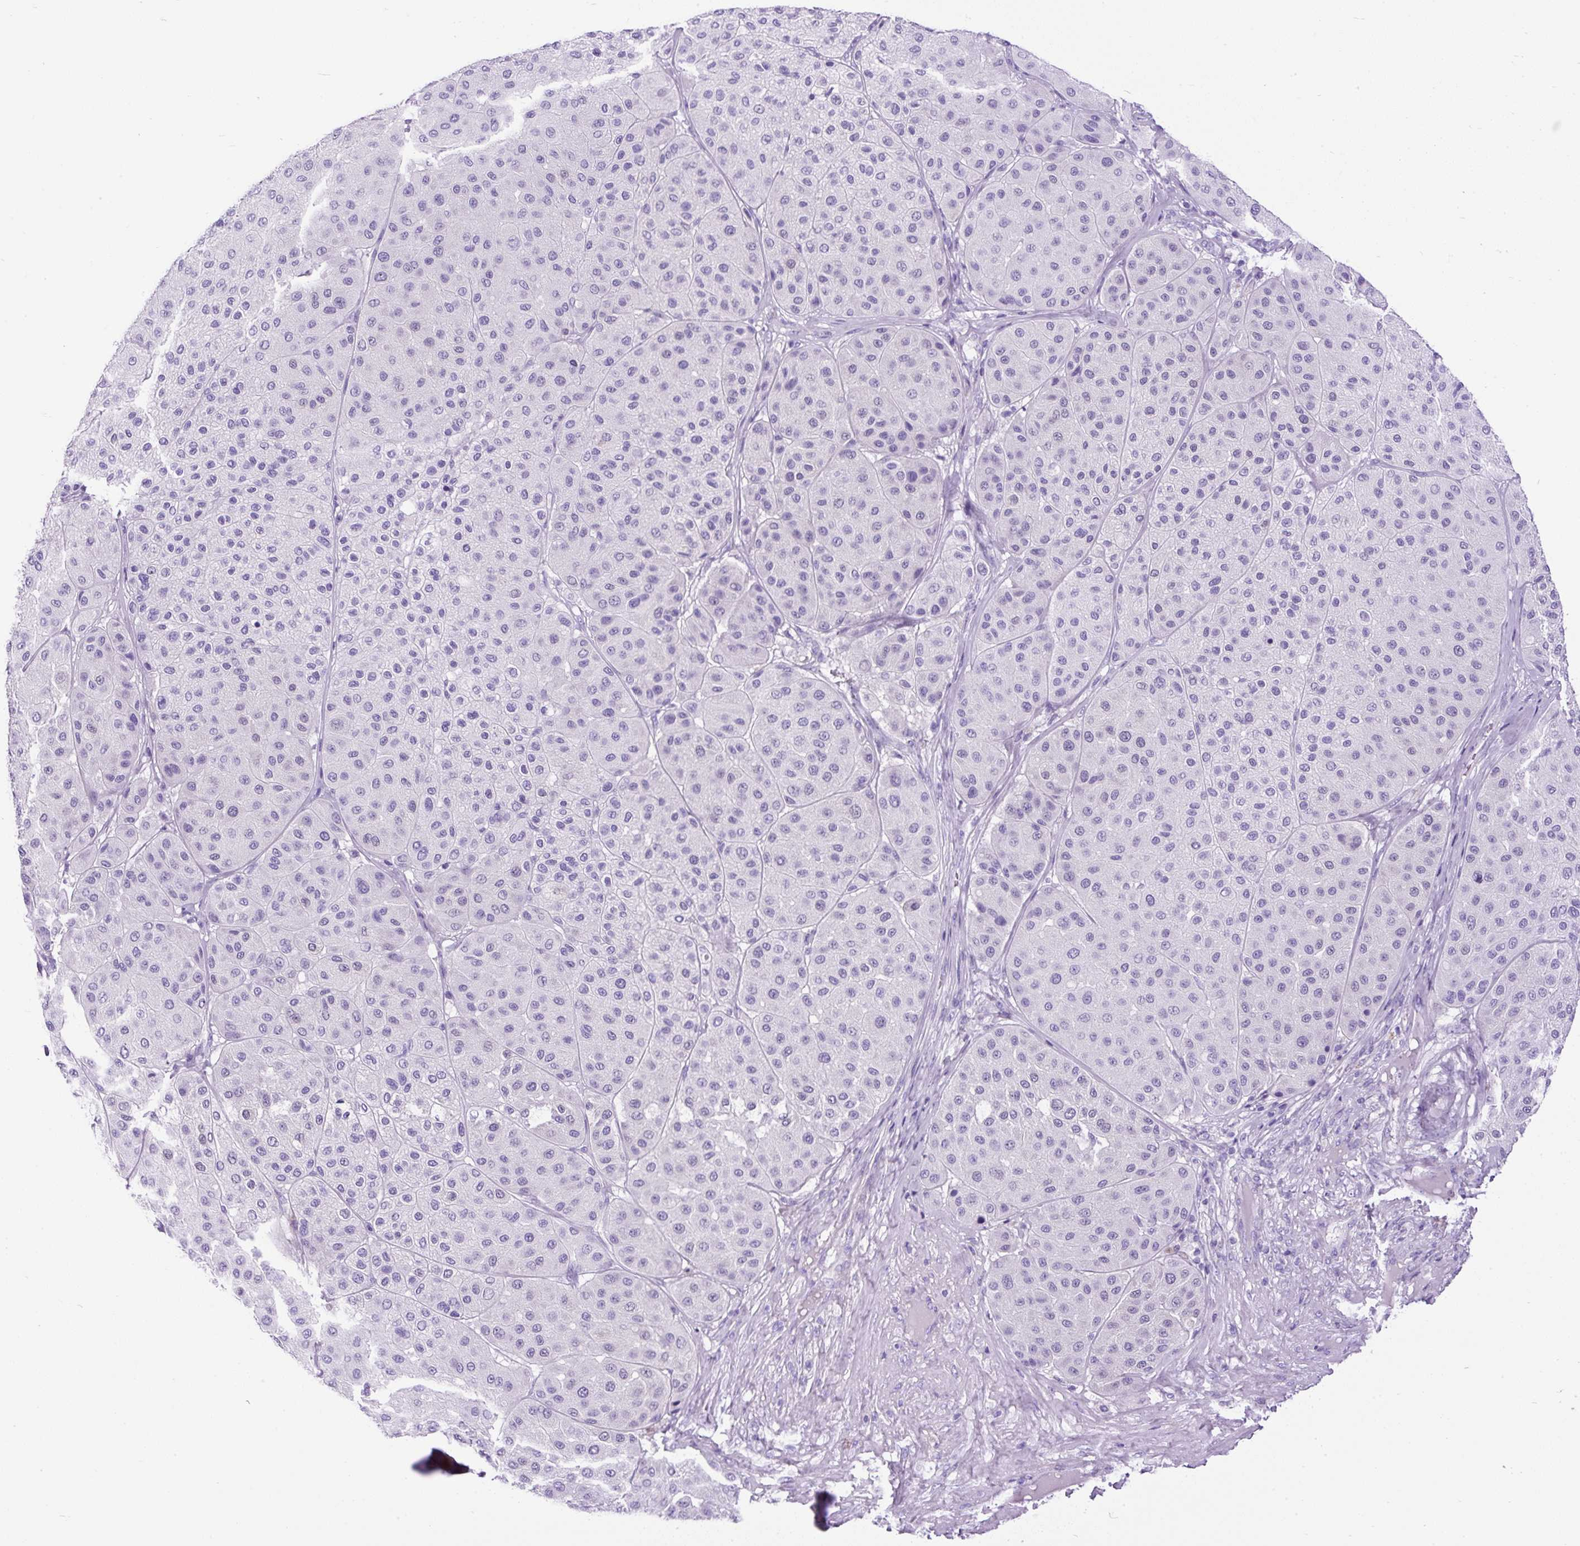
{"staining": {"intensity": "negative", "quantity": "none", "location": "none"}, "tissue": "melanoma", "cell_type": "Tumor cells", "image_type": "cancer", "snomed": [{"axis": "morphology", "description": "Malignant melanoma, Metastatic site"}, {"axis": "topography", "description": "Smooth muscle"}], "caption": "Photomicrograph shows no significant protein expression in tumor cells of melanoma.", "gene": "PDIA2", "patient": {"sex": "male", "age": 41}}